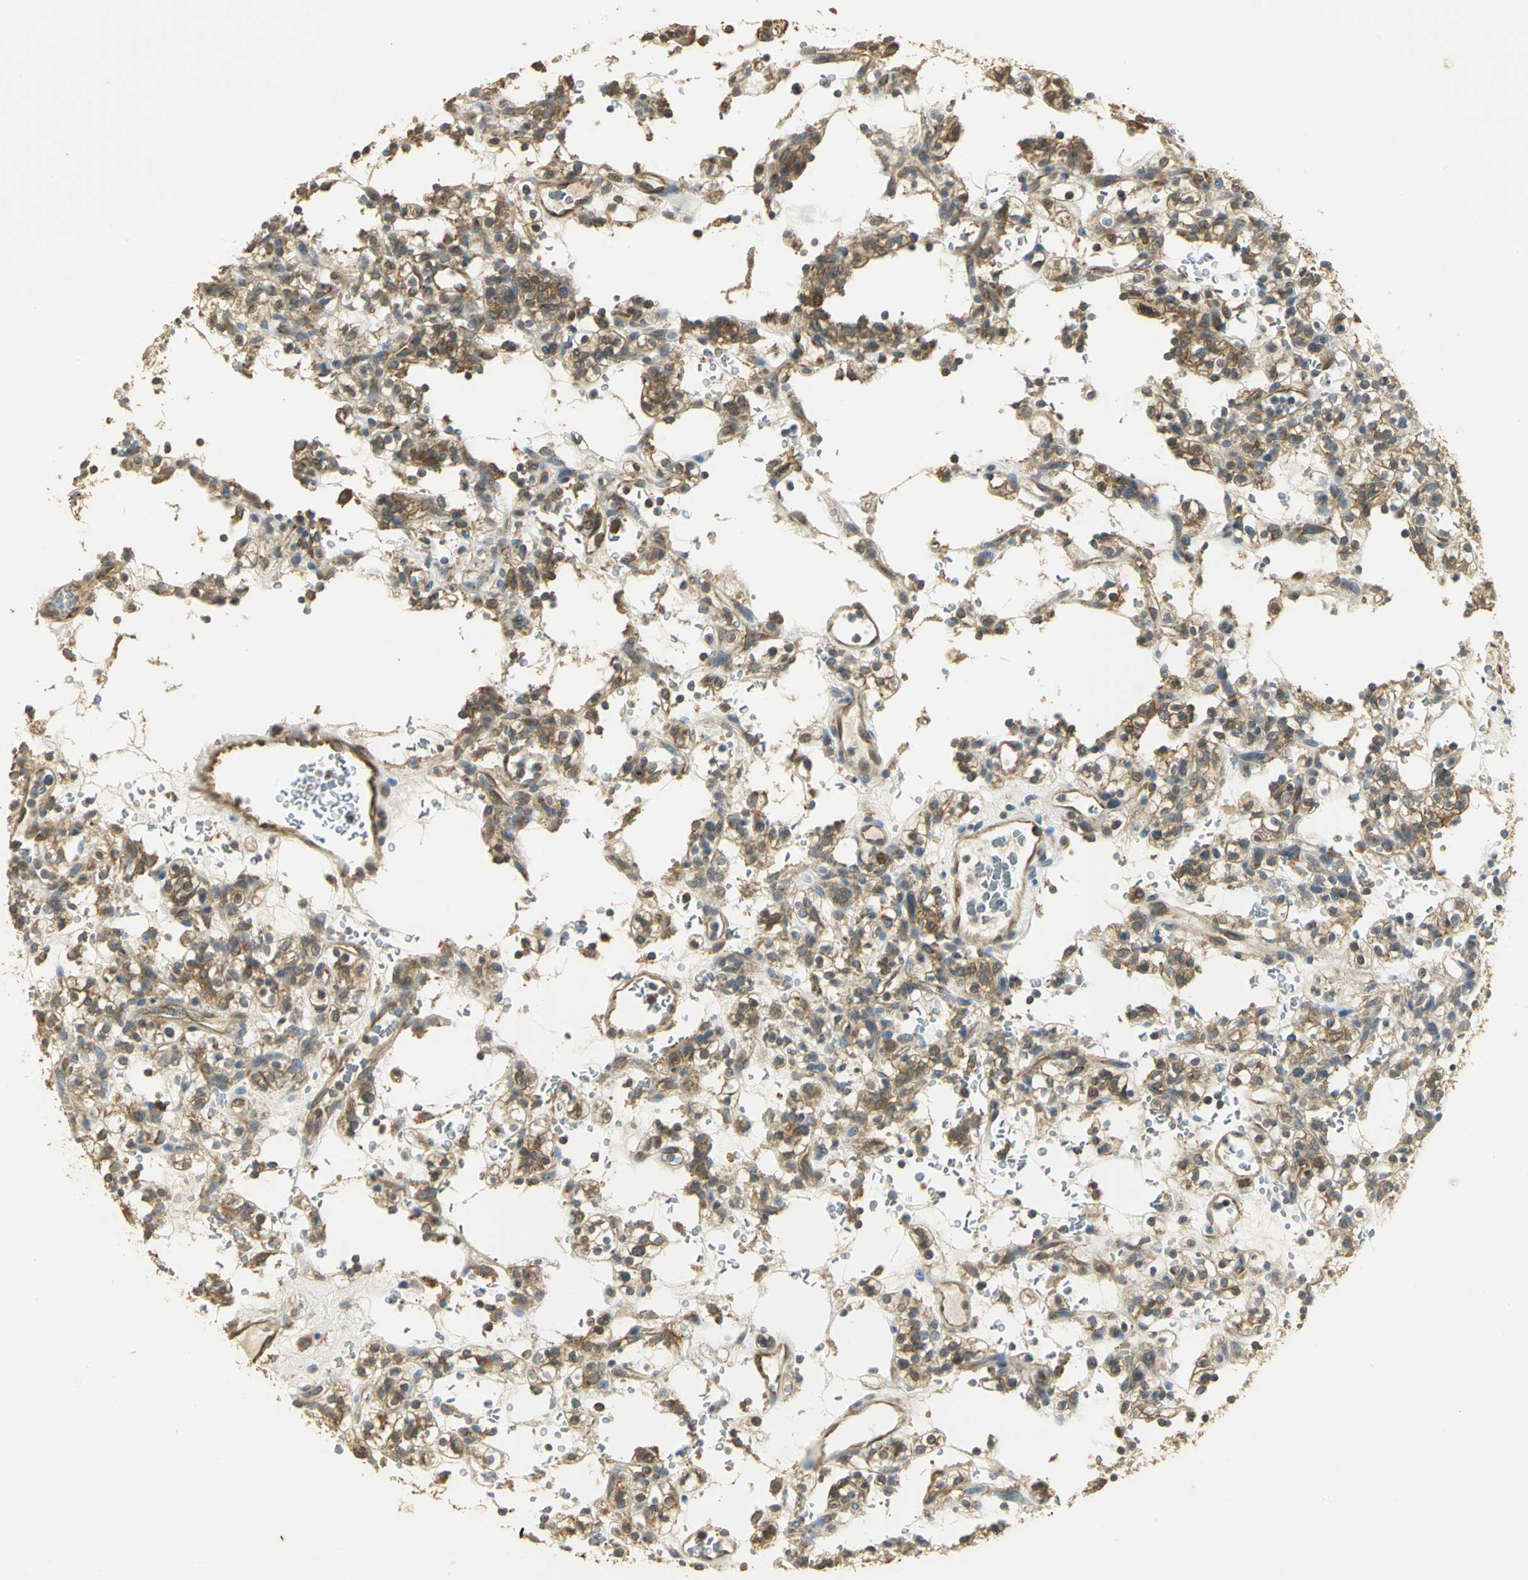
{"staining": {"intensity": "moderate", "quantity": ">75%", "location": "cytoplasmic/membranous"}, "tissue": "renal cancer", "cell_type": "Tumor cells", "image_type": "cancer", "snomed": [{"axis": "morphology", "description": "Normal tissue, NOS"}, {"axis": "morphology", "description": "Adenocarcinoma, NOS"}, {"axis": "topography", "description": "Kidney"}], "caption": "This is an image of immunohistochemistry staining of adenocarcinoma (renal), which shows moderate expression in the cytoplasmic/membranous of tumor cells.", "gene": "RARS1", "patient": {"sex": "female", "age": 72}}